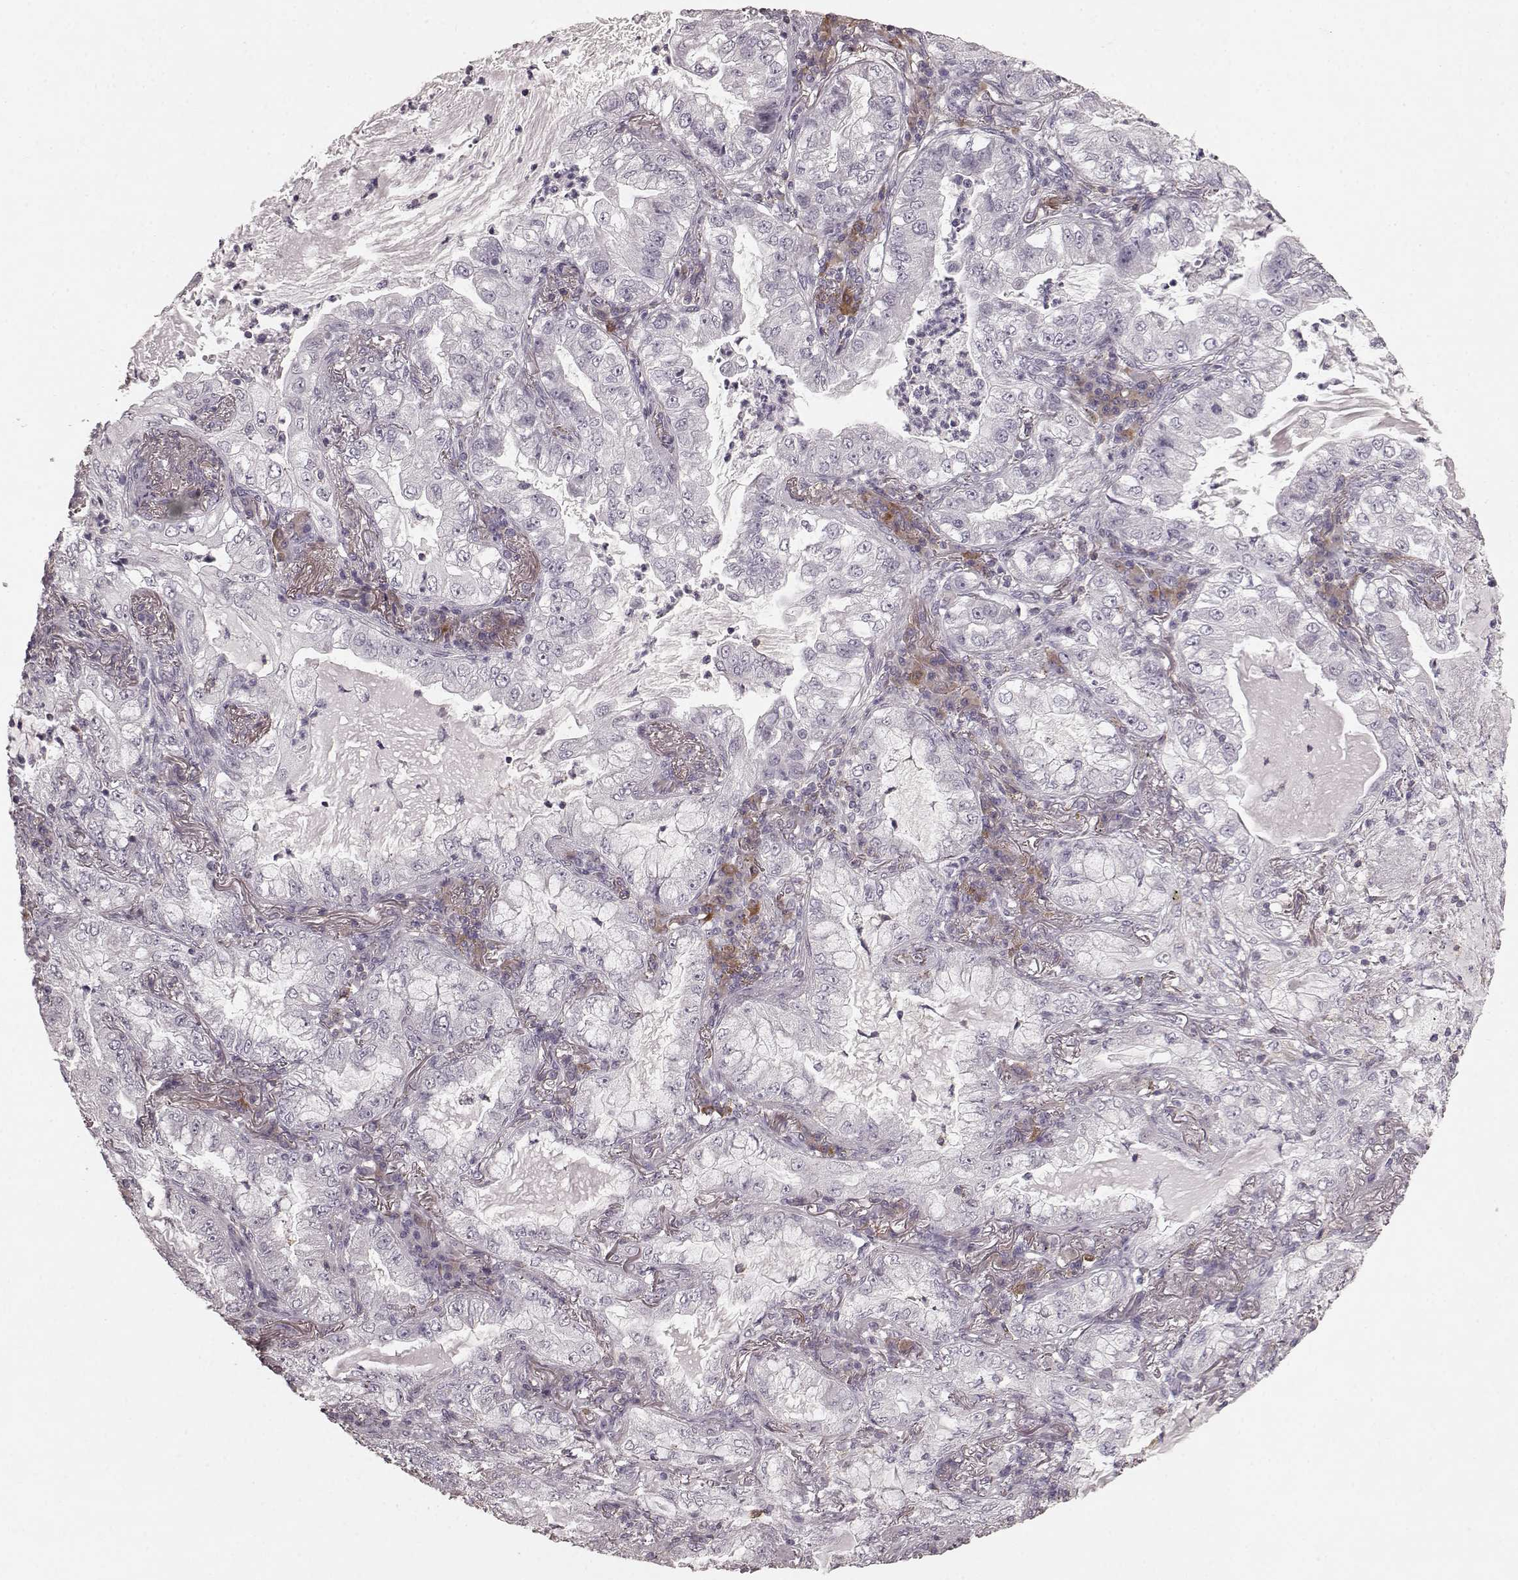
{"staining": {"intensity": "negative", "quantity": "none", "location": "none"}, "tissue": "lung cancer", "cell_type": "Tumor cells", "image_type": "cancer", "snomed": [{"axis": "morphology", "description": "Adenocarcinoma, NOS"}, {"axis": "topography", "description": "Lung"}], "caption": "Tumor cells show no significant positivity in lung cancer.", "gene": "CD28", "patient": {"sex": "female", "age": 73}}